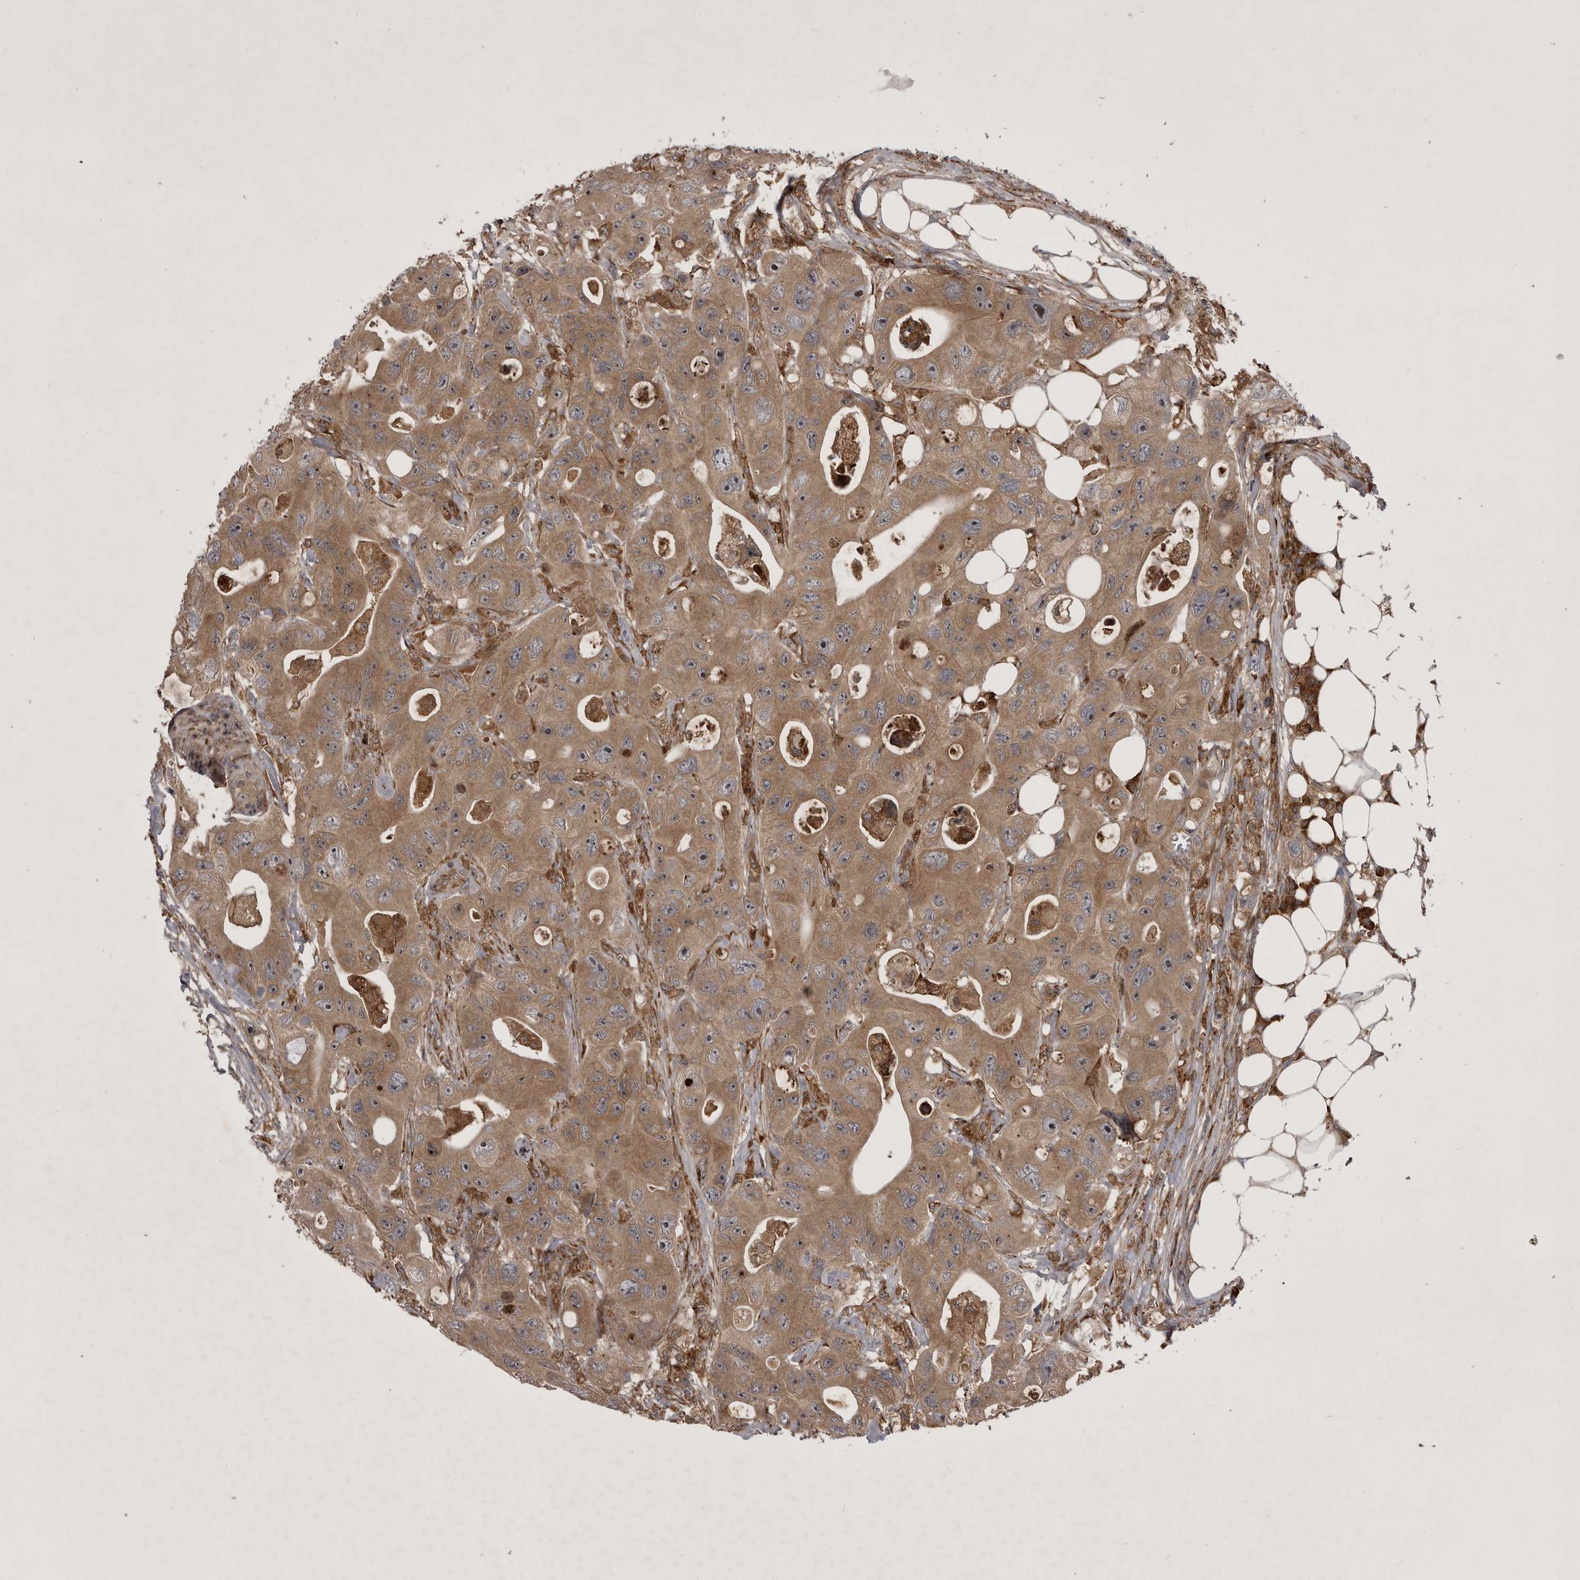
{"staining": {"intensity": "moderate", "quantity": ">75%", "location": "cytoplasmic/membranous"}, "tissue": "colorectal cancer", "cell_type": "Tumor cells", "image_type": "cancer", "snomed": [{"axis": "morphology", "description": "Adenocarcinoma, NOS"}, {"axis": "topography", "description": "Colon"}], "caption": "Protein analysis of colorectal adenocarcinoma tissue demonstrates moderate cytoplasmic/membranous positivity in about >75% of tumor cells.", "gene": "RAB3GAP2", "patient": {"sex": "female", "age": 46}}